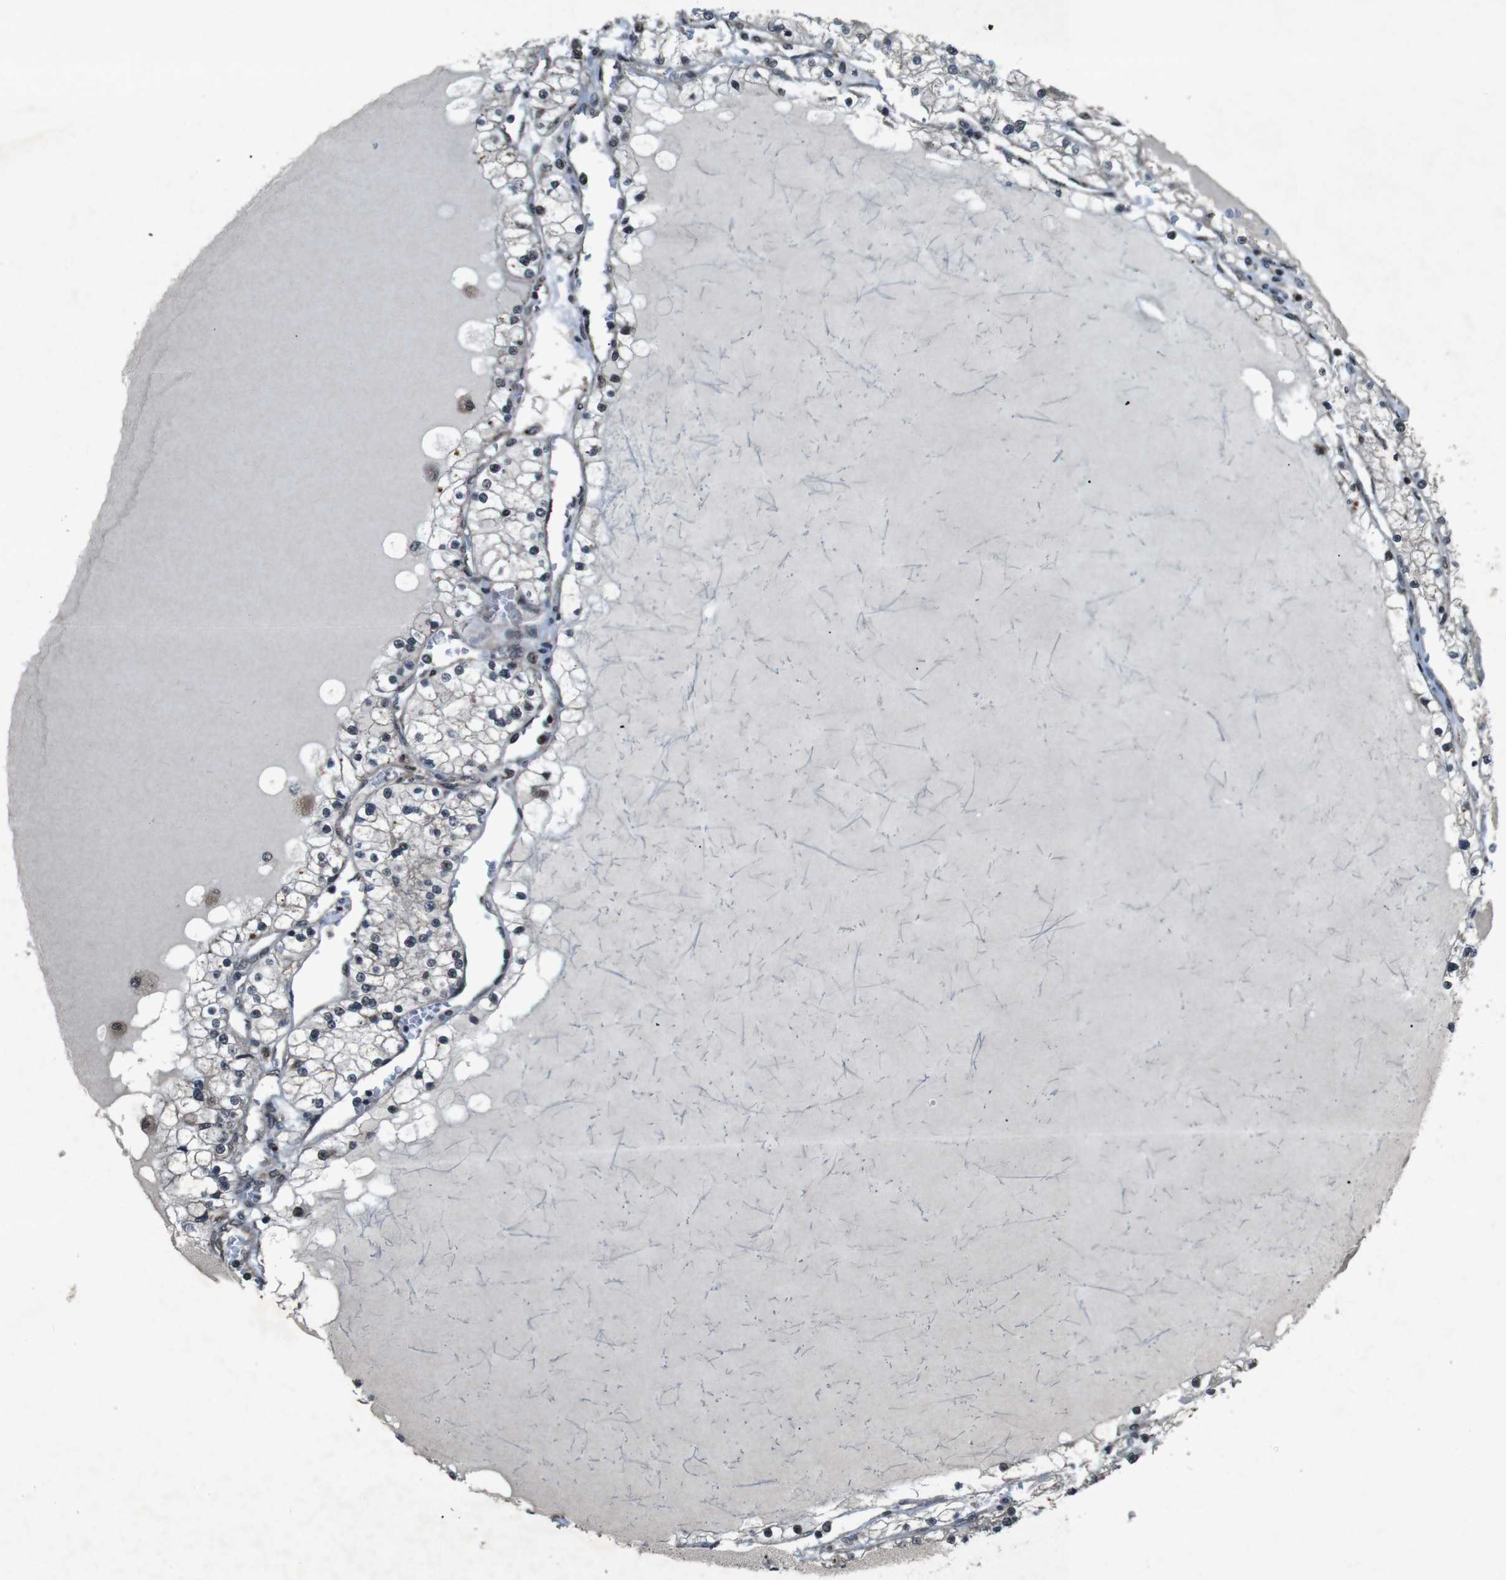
{"staining": {"intensity": "negative", "quantity": "none", "location": "none"}, "tissue": "renal cancer", "cell_type": "Tumor cells", "image_type": "cancer", "snomed": [{"axis": "morphology", "description": "Adenocarcinoma, NOS"}, {"axis": "topography", "description": "Kidney"}], "caption": "A photomicrograph of human renal cancer is negative for staining in tumor cells.", "gene": "SOCS1", "patient": {"sex": "male", "age": 68}}